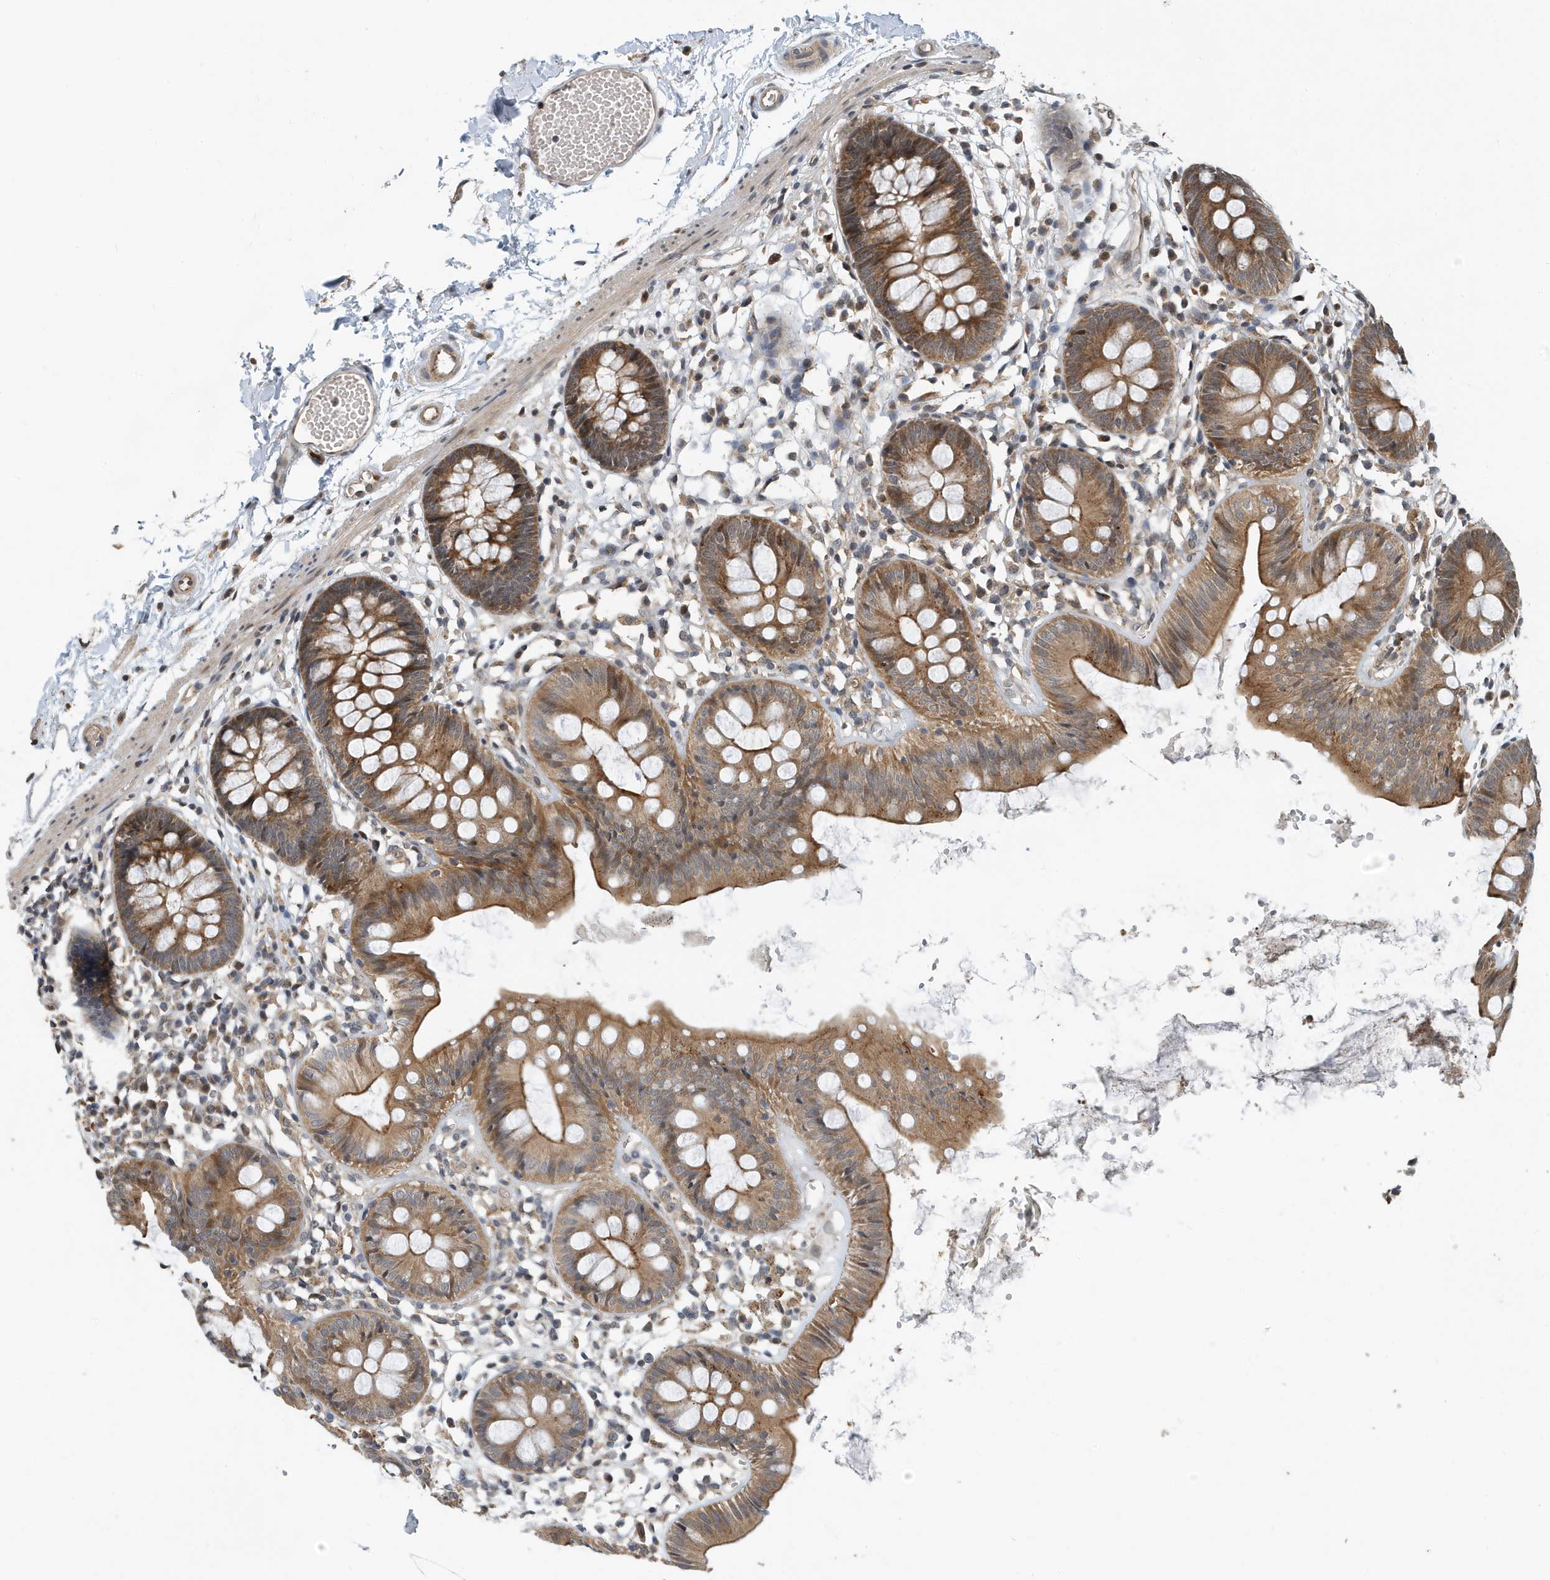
{"staining": {"intensity": "moderate", "quantity": ">75%", "location": "cytoplasmic/membranous"}, "tissue": "colon", "cell_type": "Endothelial cells", "image_type": "normal", "snomed": [{"axis": "morphology", "description": "Normal tissue, NOS"}, {"axis": "topography", "description": "Colon"}], "caption": "Unremarkable colon reveals moderate cytoplasmic/membranous staining in approximately >75% of endothelial cells Using DAB (3,3'-diaminobenzidine) (brown) and hematoxylin (blue) stains, captured at high magnification using brightfield microscopy..", "gene": "KIF15", "patient": {"sex": "male", "age": 56}}